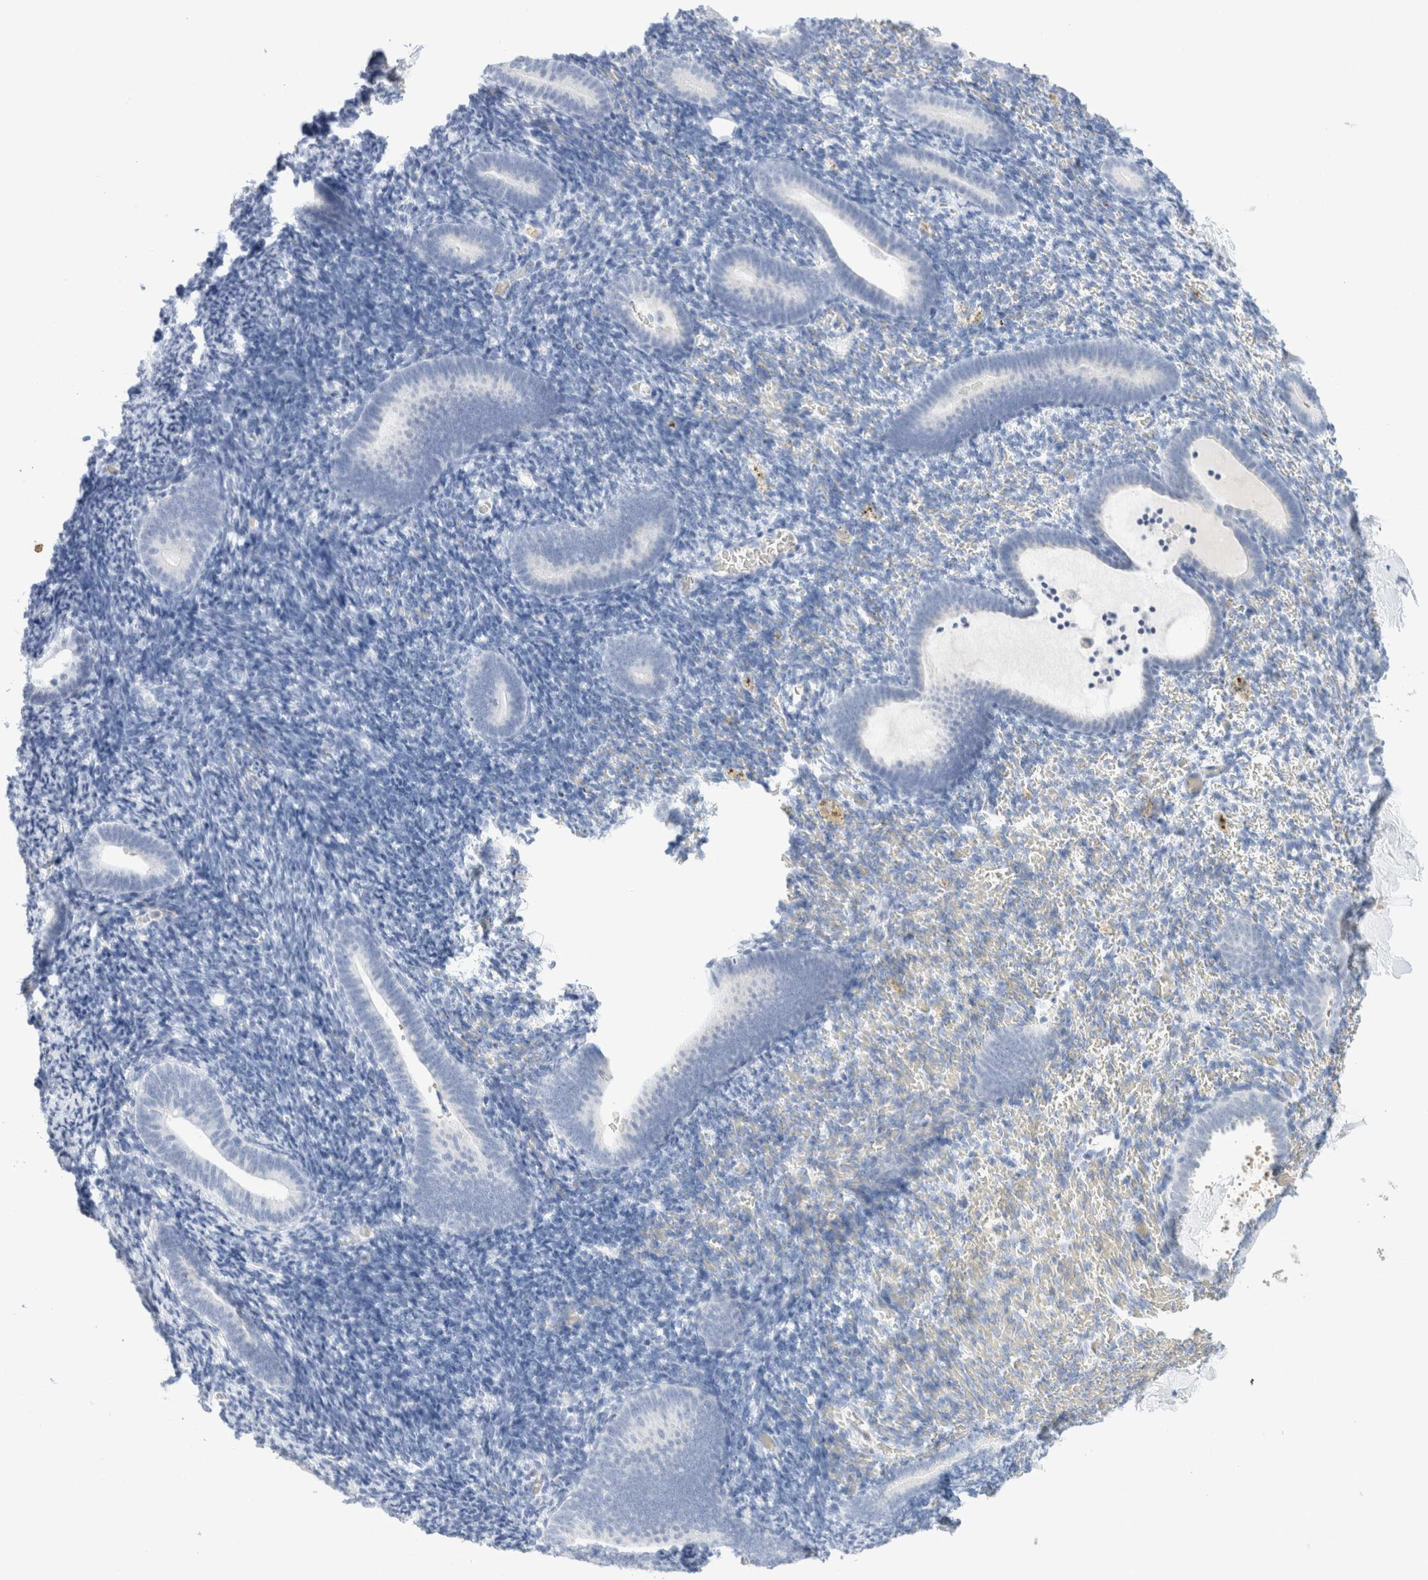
{"staining": {"intensity": "negative", "quantity": "none", "location": "none"}, "tissue": "endometrium", "cell_type": "Cells in endometrial stroma", "image_type": "normal", "snomed": [{"axis": "morphology", "description": "Normal tissue, NOS"}, {"axis": "topography", "description": "Endometrium"}], "caption": "Protein analysis of unremarkable endometrium shows no significant positivity in cells in endometrial stroma. (Stains: DAB immunohistochemistry with hematoxylin counter stain, Microscopy: brightfield microscopy at high magnification).", "gene": "ARG1", "patient": {"sex": "female", "age": 51}}